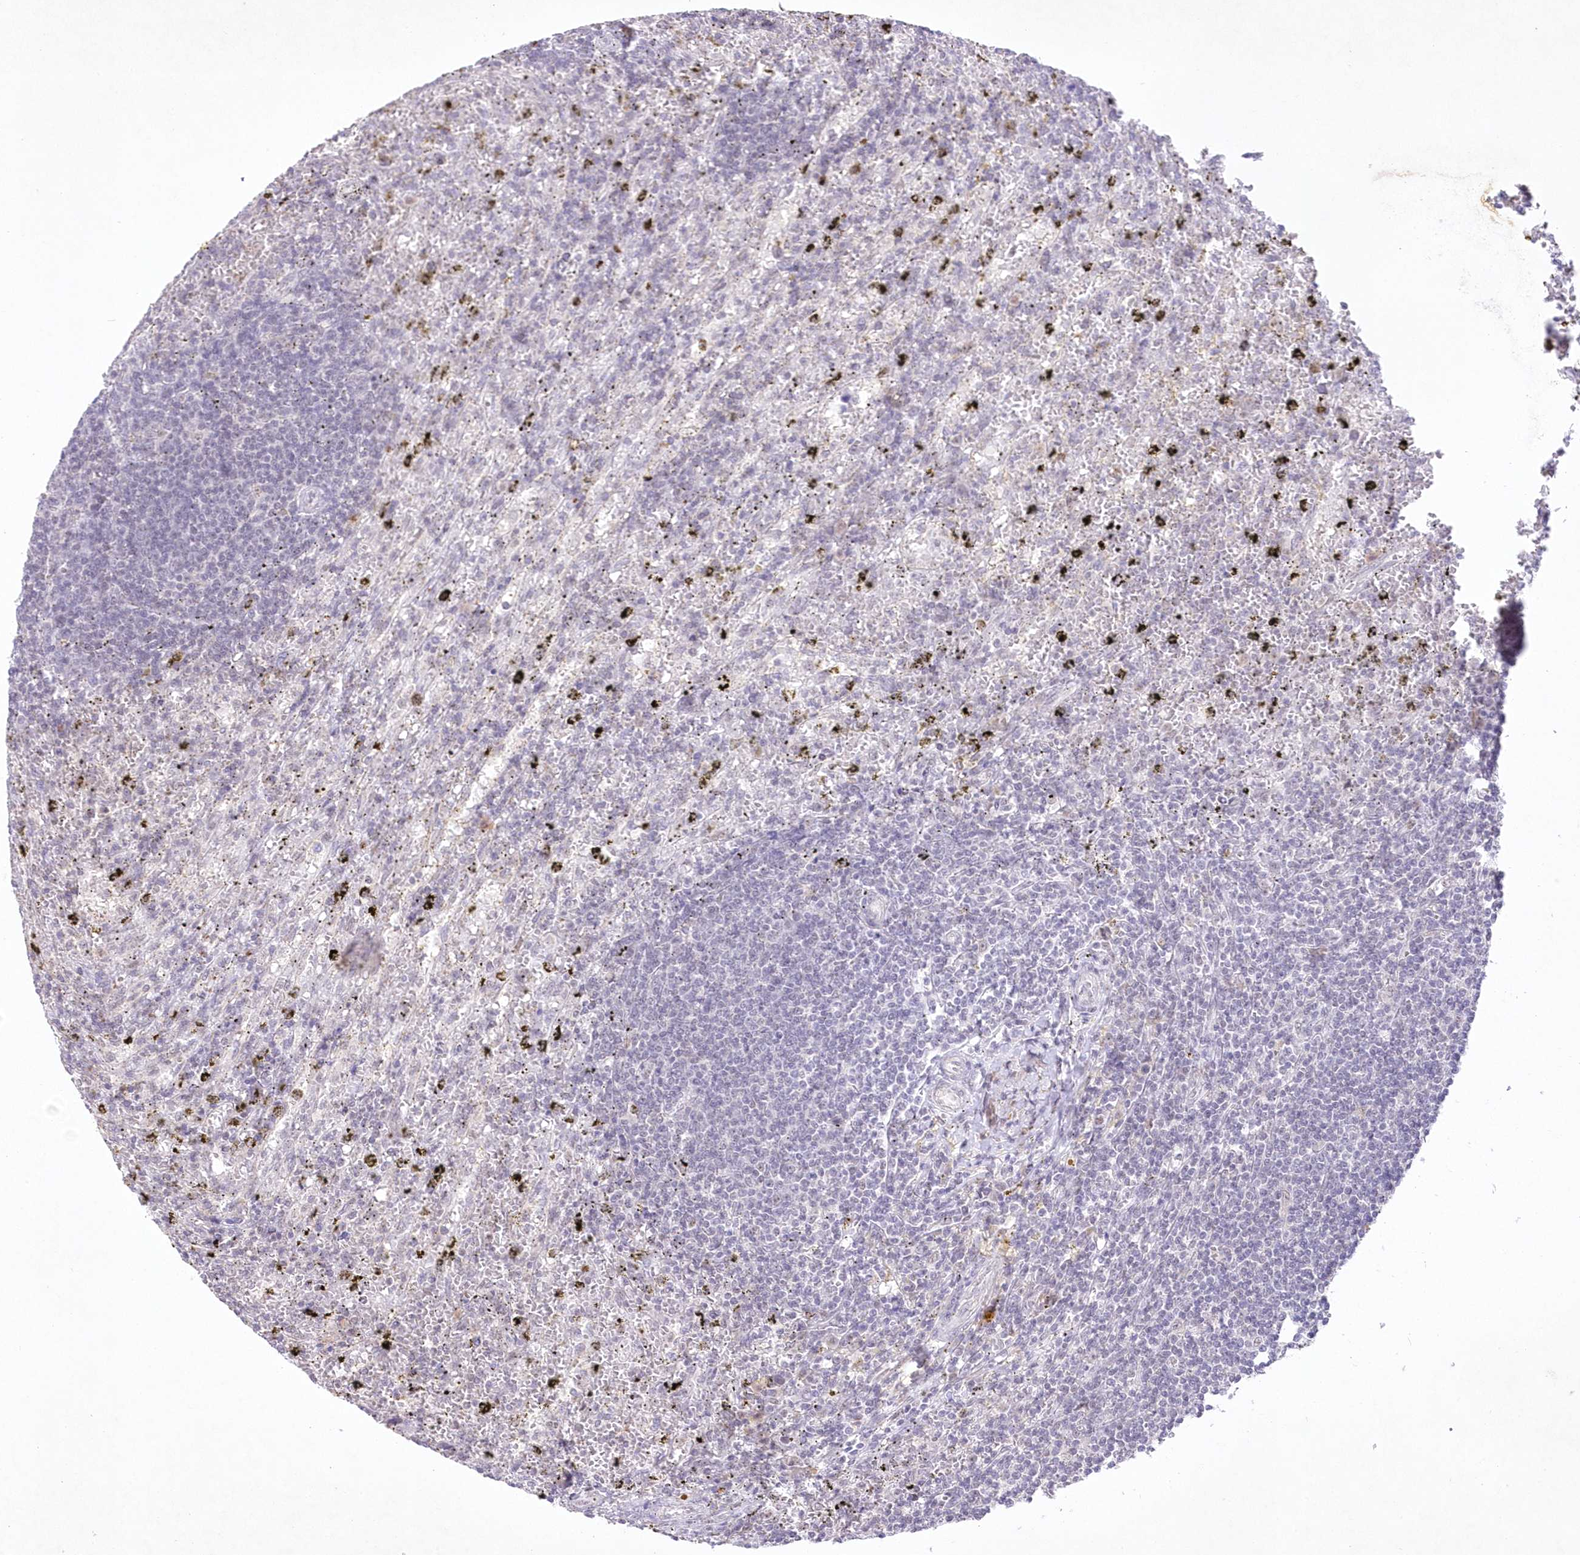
{"staining": {"intensity": "negative", "quantity": "none", "location": "none"}, "tissue": "lymphoma", "cell_type": "Tumor cells", "image_type": "cancer", "snomed": [{"axis": "morphology", "description": "Malignant lymphoma, non-Hodgkin's type, Low grade"}, {"axis": "topography", "description": "Spleen"}], "caption": "Immunohistochemistry image of neoplastic tissue: low-grade malignant lymphoma, non-Hodgkin's type stained with DAB (3,3'-diaminobenzidine) reveals no significant protein positivity in tumor cells.", "gene": "RBM27", "patient": {"sex": "male", "age": 76}}